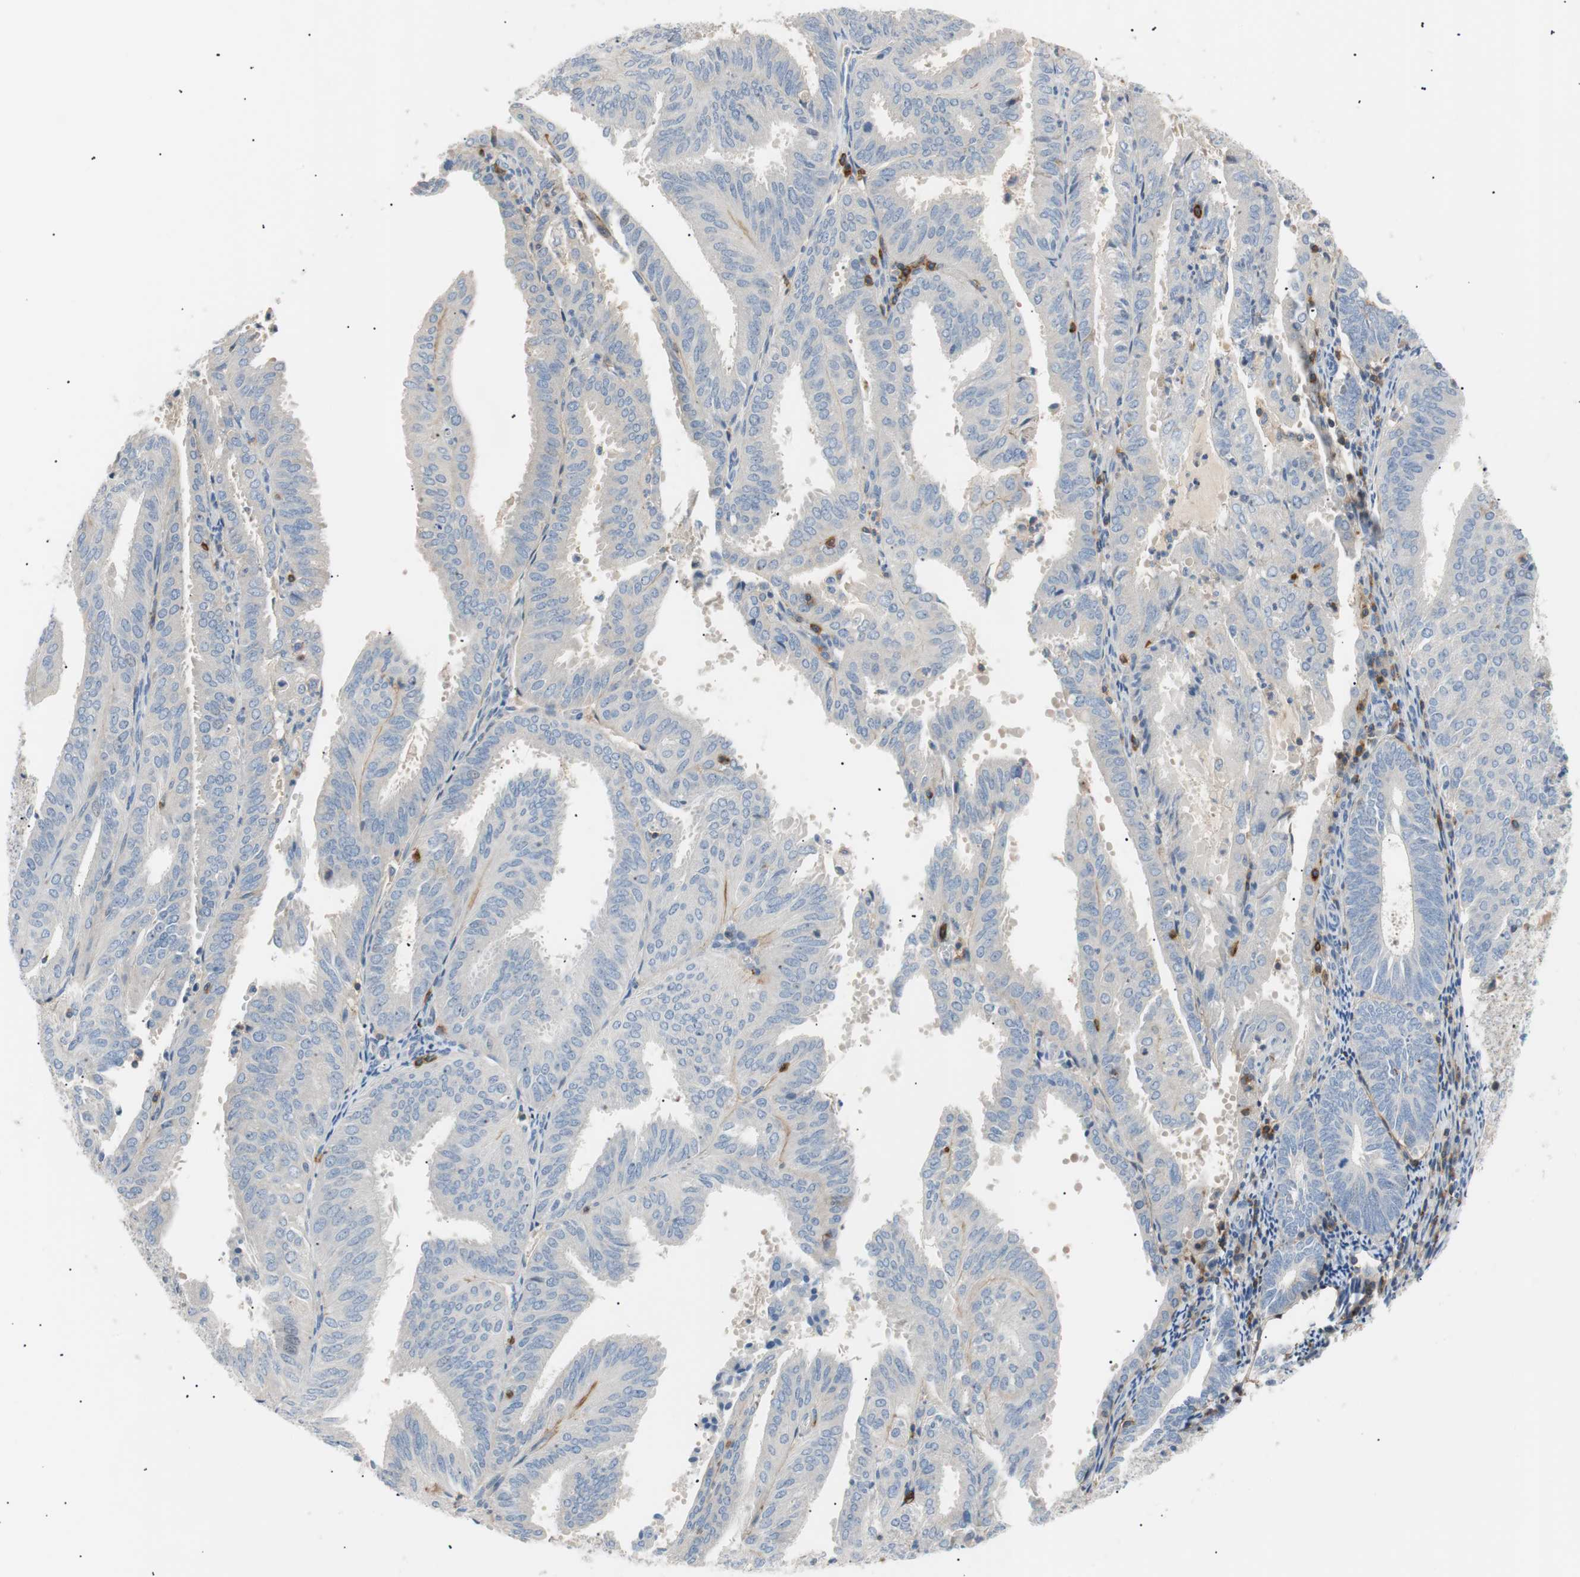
{"staining": {"intensity": "negative", "quantity": "none", "location": "none"}, "tissue": "endometrial cancer", "cell_type": "Tumor cells", "image_type": "cancer", "snomed": [{"axis": "morphology", "description": "Adenocarcinoma, NOS"}, {"axis": "topography", "description": "Uterus"}], "caption": "Endometrial cancer (adenocarcinoma) was stained to show a protein in brown. There is no significant positivity in tumor cells. The staining is performed using DAB (3,3'-diaminobenzidine) brown chromogen with nuclei counter-stained in using hematoxylin.", "gene": "TNFRSF18", "patient": {"sex": "female", "age": 60}}